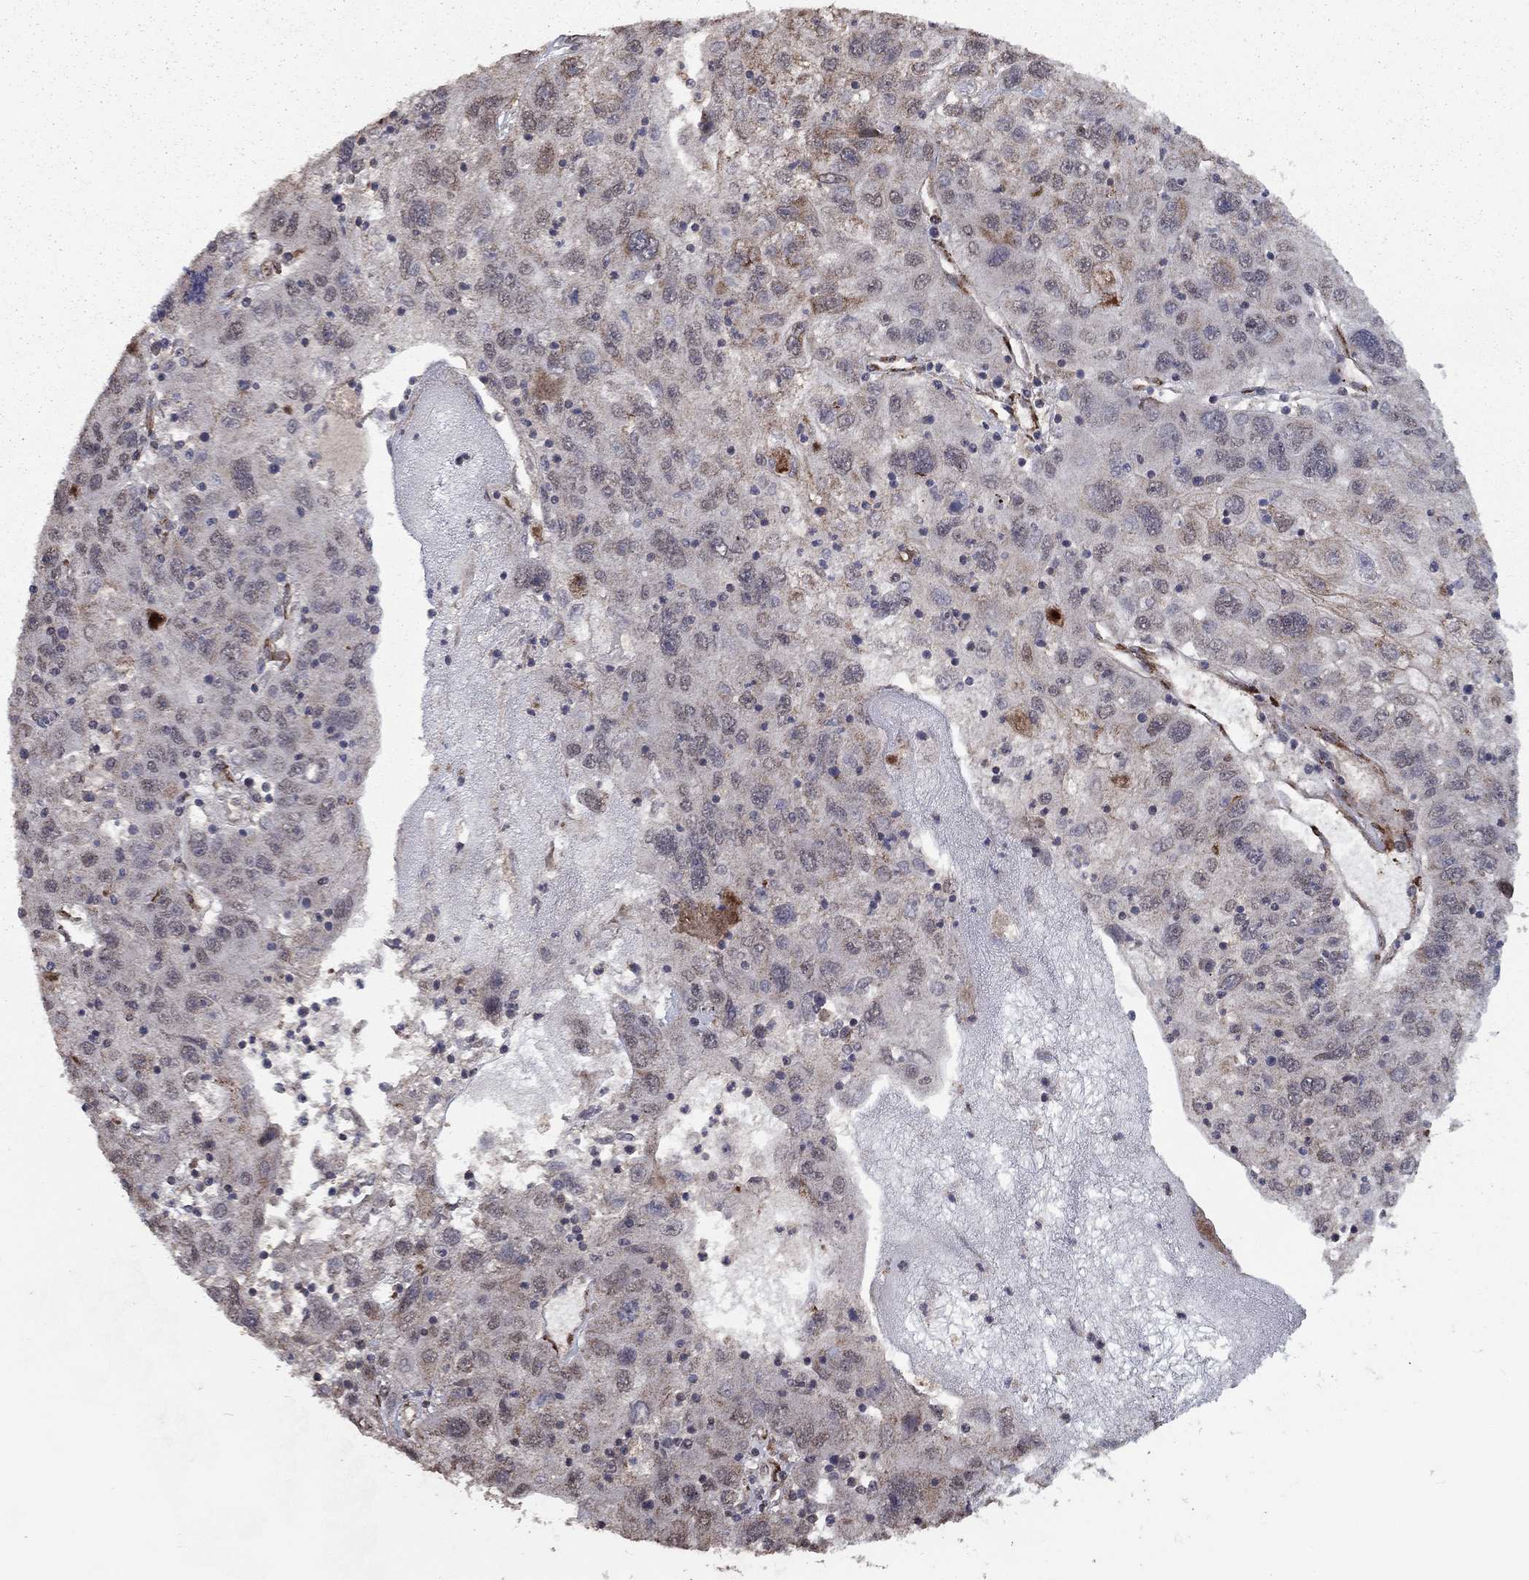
{"staining": {"intensity": "negative", "quantity": "none", "location": "none"}, "tissue": "stomach cancer", "cell_type": "Tumor cells", "image_type": "cancer", "snomed": [{"axis": "morphology", "description": "Adenocarcinoma, NOS"}, {"axis": "topography", "description": "Stomach"}], "caption": "Tumor cells are negative for brown protein staining in stomach cancer (adenocarcinoma). Brightfield microscopy of immunohistochemistry (IHC) stained with DAB (3,3'-diaminobenzidine) (brown) and hematoxylin (blue), captured at high magnification.", "gene": "COL18A1", "patient": {"sex": "male", "age": 56}}